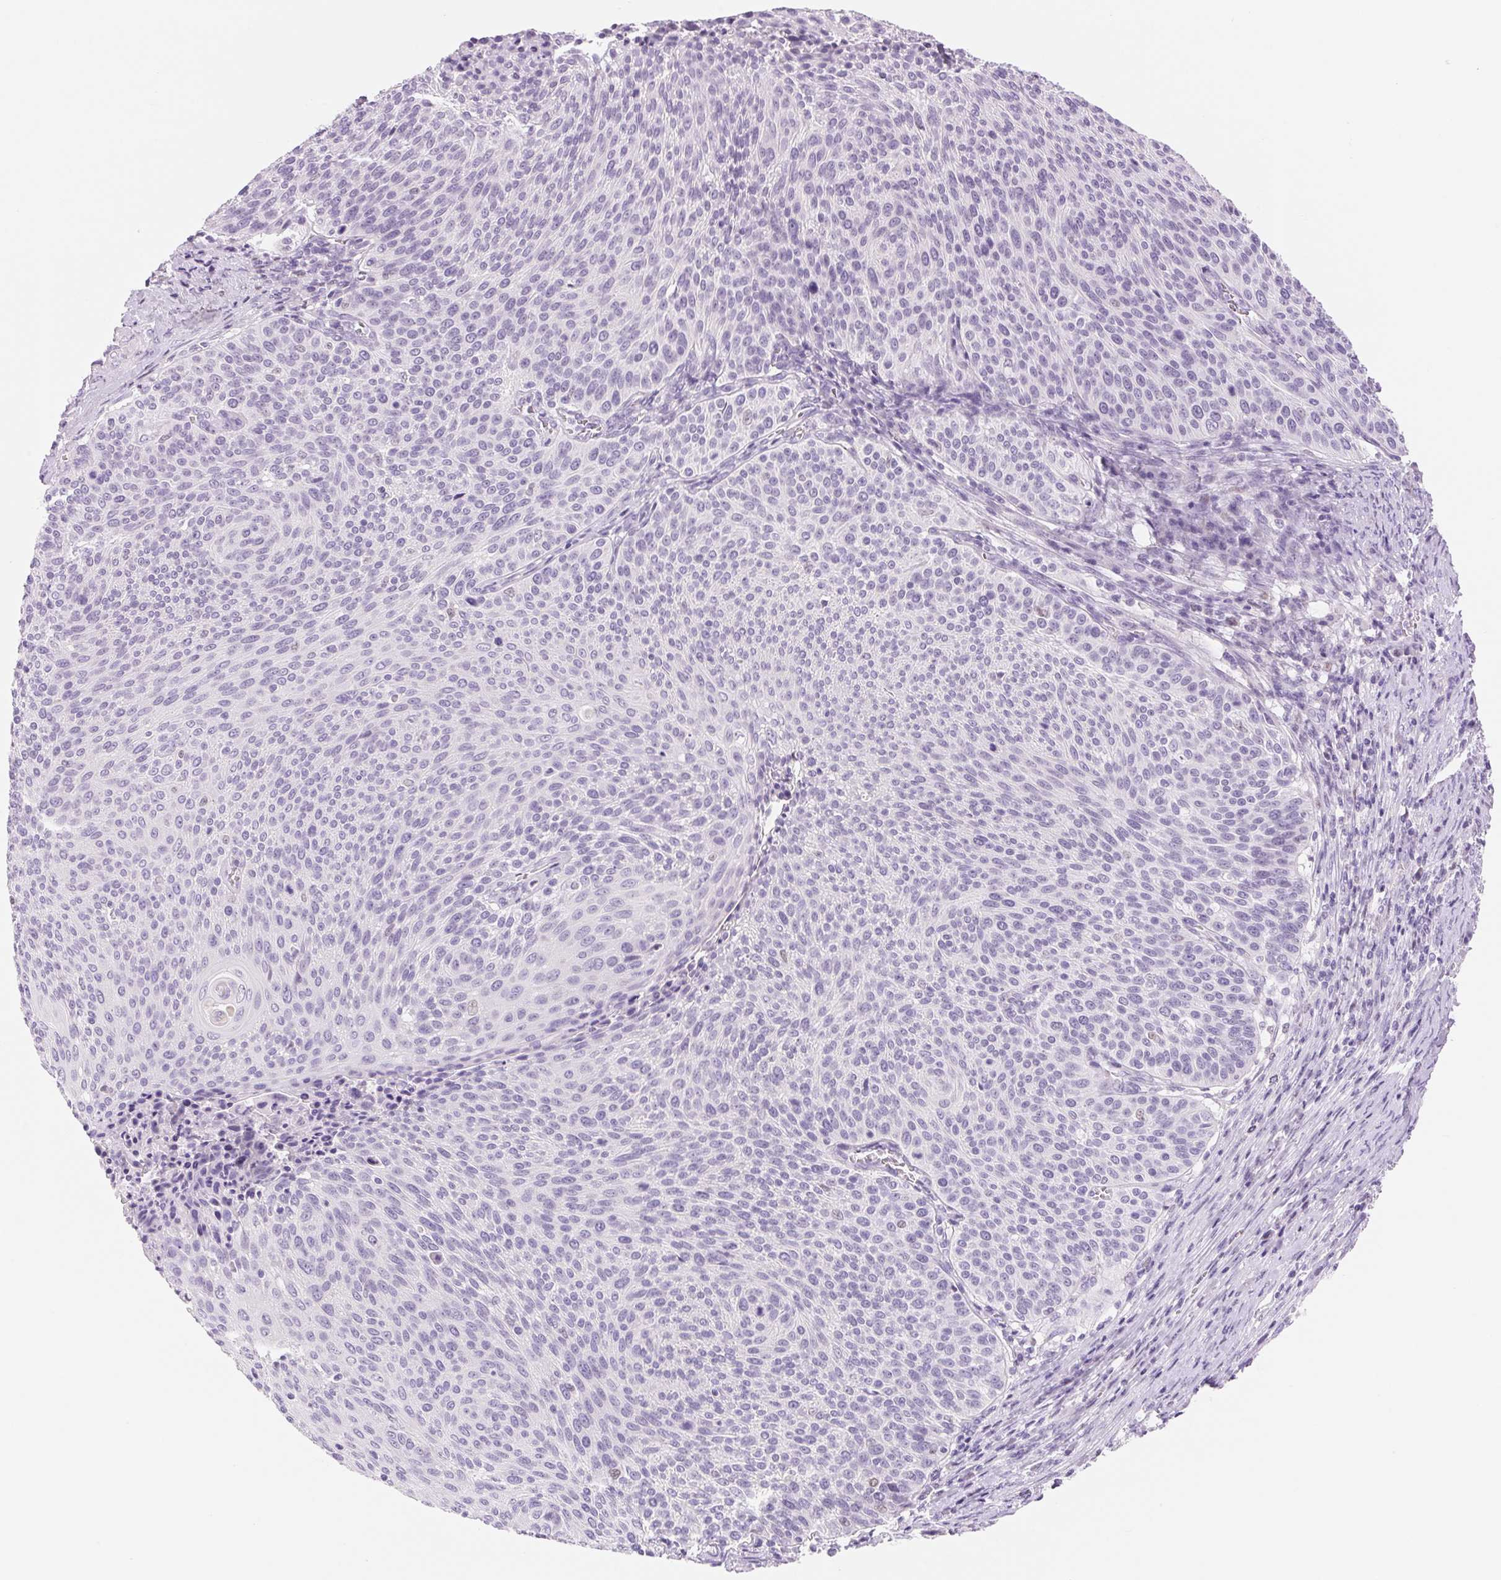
{"staining": {"intensity": "negative", "quantity": "none", "location": "none"}, "tissue": "cervical cancer", "cell_type": "Tumor cells", "image_type": "cancer", "snomed": [{"axis": "morphology", "description": "Squamous cell carcinoma, NOS"}, {"axis": "topography", "description": "Cervix"}], "caption": "IHC of human cervical cancer displays no staining in tumor cells.", "gene": "ASGR2", "patient": {"sex": "female", "age": 31}}